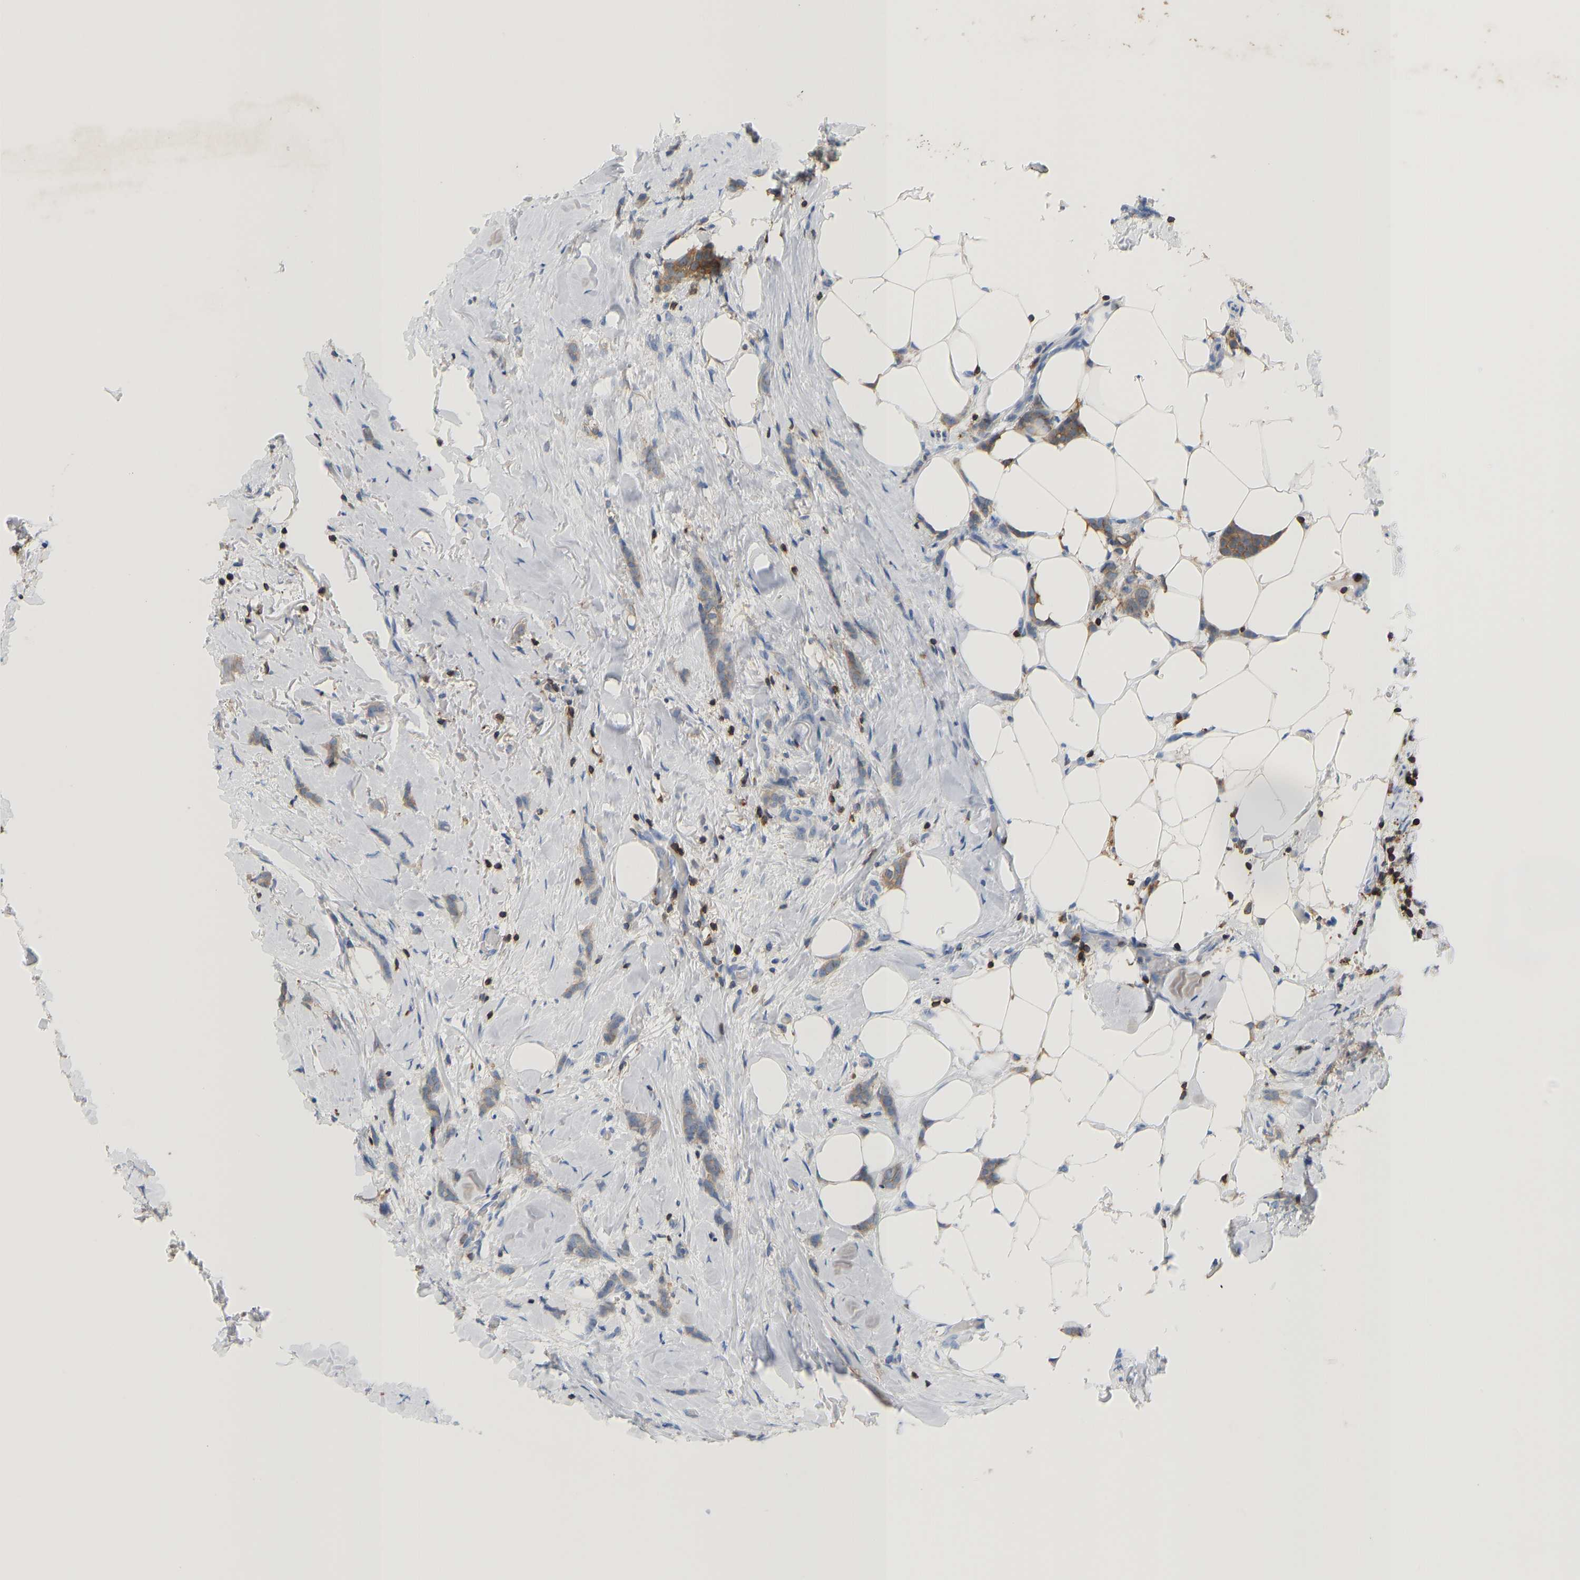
{"staining": {"intensity": "weak", "quantity": ">75%", "location": "cytoplasmic/membranous"}, "tissue": "breast cancer", "cell_type": "Tumor cells", "image_type": "cancer", "snomed": [{"axis": "morphology", "description": "Lobular carcinoma, in situ"}, {"axis": "morphology", "description": "Lobular carcinoma"}, {"axis": "topography", "description": "Breast"}], "caption": "Immunohistochemical staining of breast cancer (lobular carcinoma in situ) exhibits low levels of weak cytoplasmic/membranous staining in about >75% of tumor cells.", "gene": "EVL", "patient": {"sex": "female", "age": 41}}